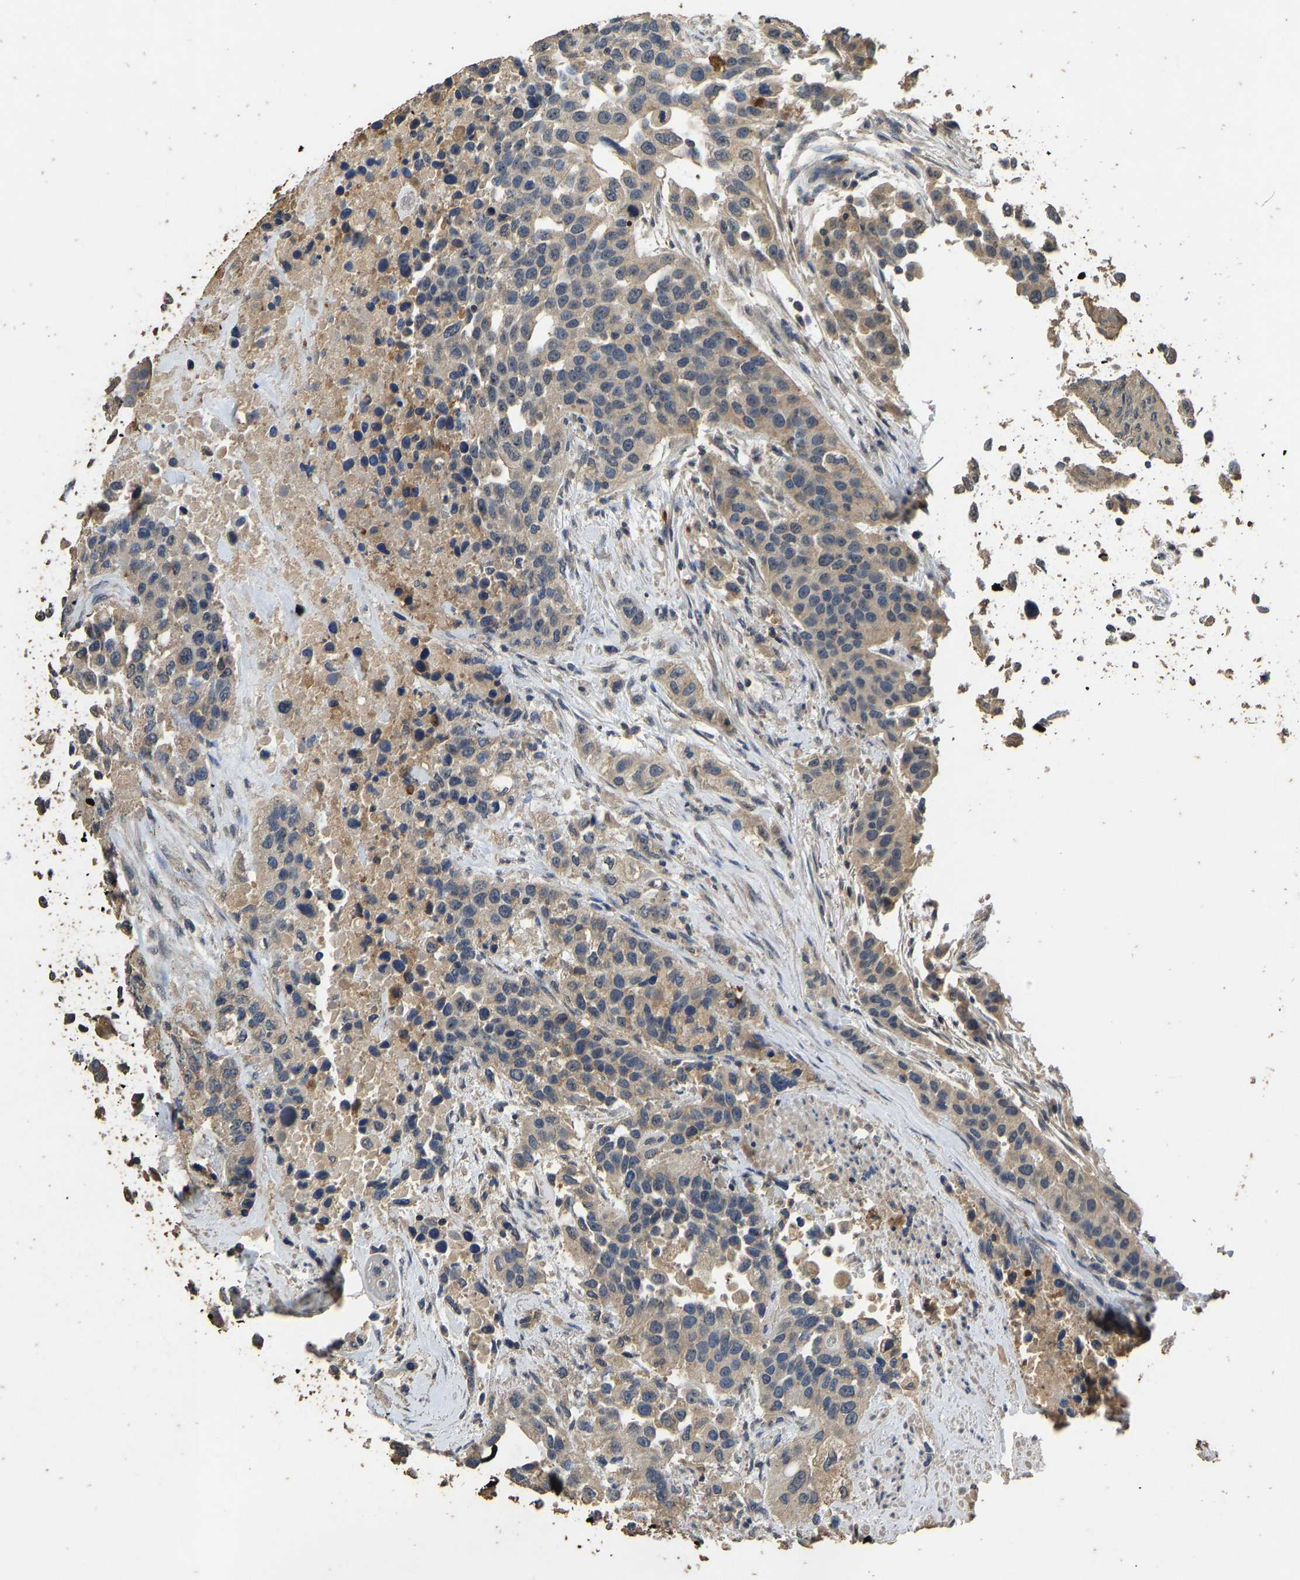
{"staining": {"intensity": "moderate", "quantity": ">75%", "location": "cytoplasmic/membranous"}, "tissue": "urothelial cancer", "cell_type": "Tumor cells", "image_type": "cancer", "snomed": [{"axis": "morphology", "description": "Urothelial carcinoma, High grade"}, {"axis": "topography", "description": "Urinary bladder"}], "caption": "IHC staining of urothelial carcinoma (high-grade), which shows medium levels of moderate cytoplasmic/membranous staining in about >75% of tumor cells indicating moderate cytoplasmic/membranous protein expression. The staining was performed using DAB (3,3'-diaminobenzidine) (brown) for protein detection and nuclei were counterstained in hematoxylin (blue).", "gene": "CIDEC", "patient": {"sex": "female", "age": 80}}